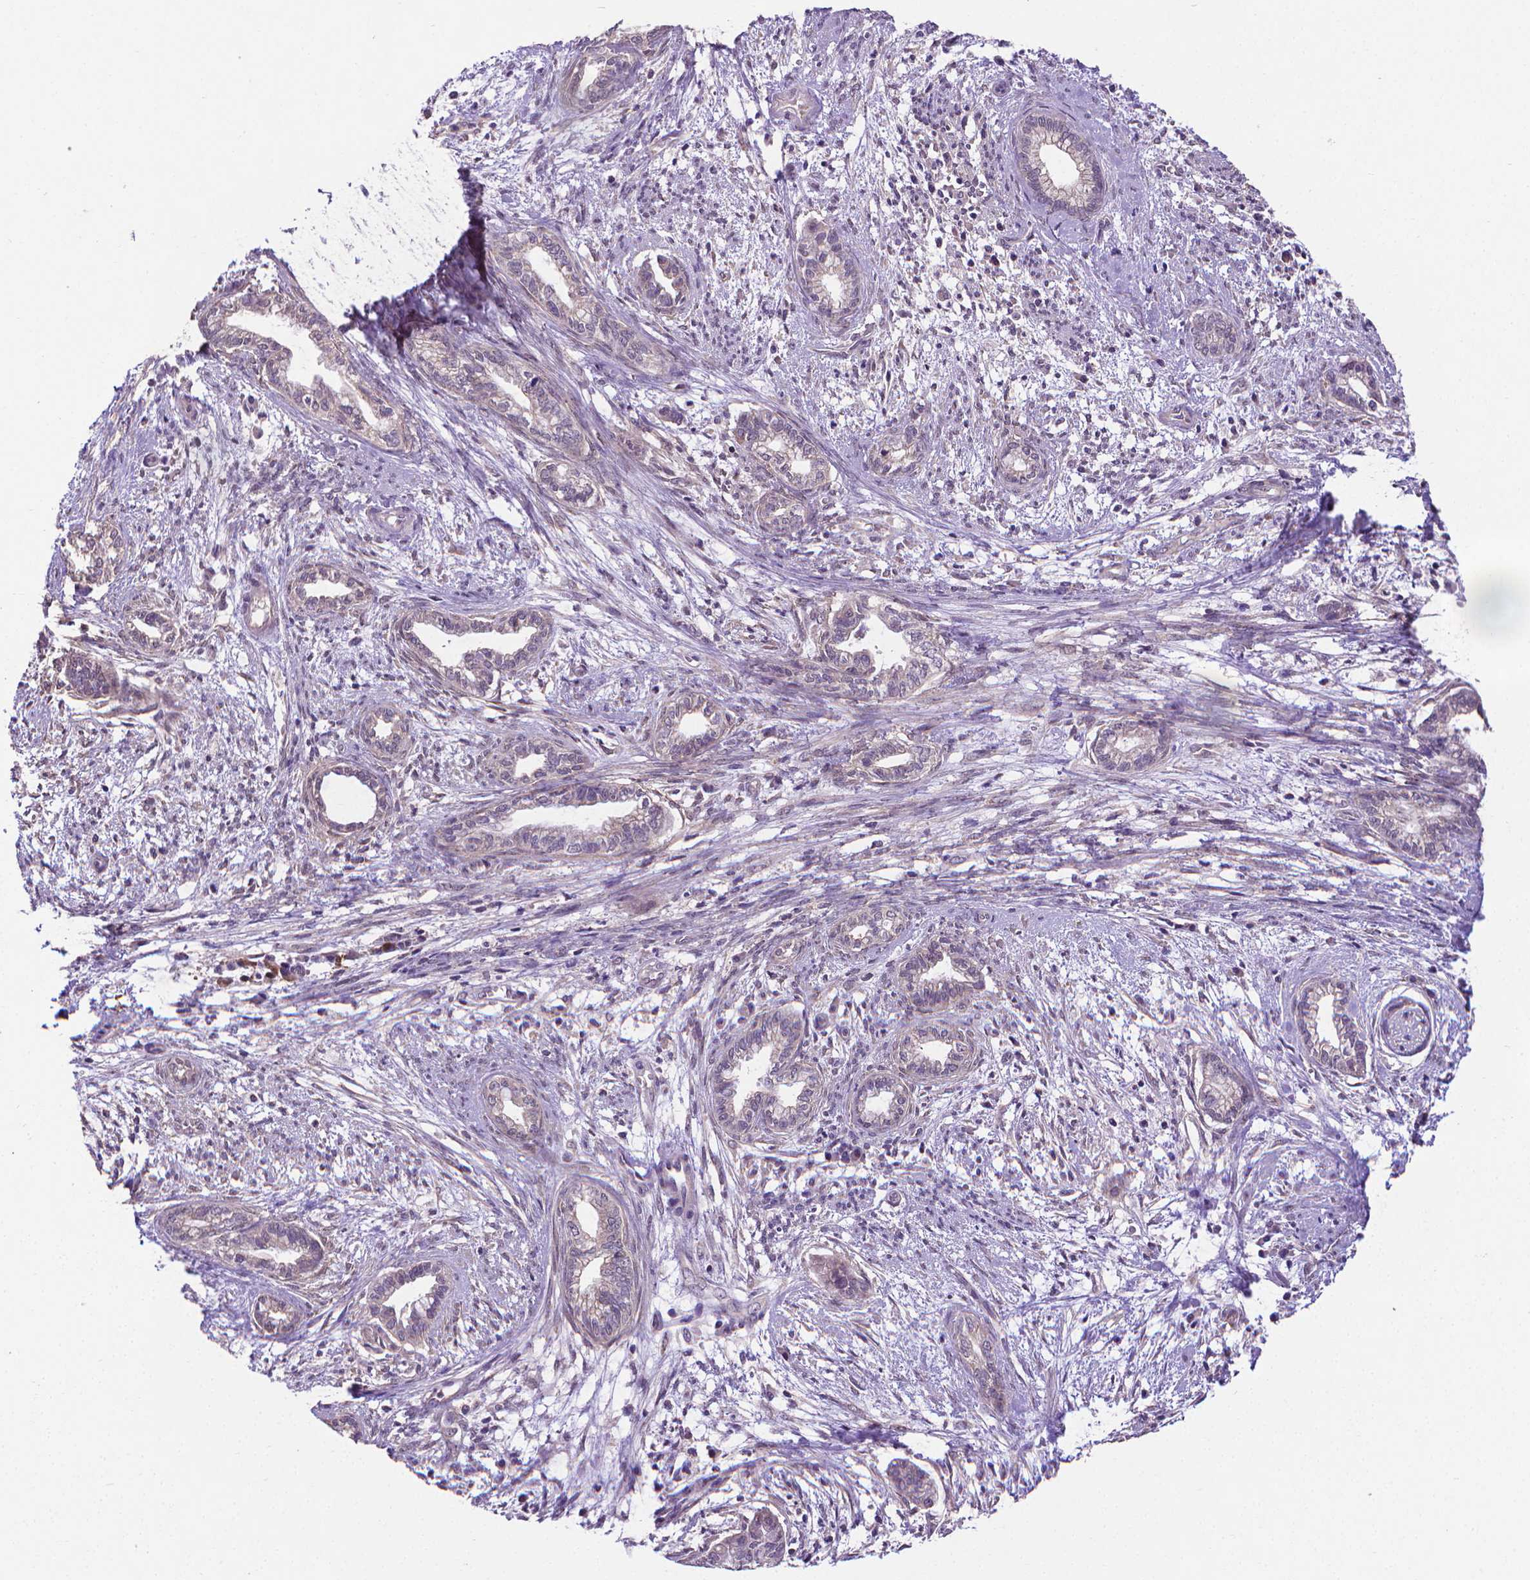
{"staining": {"intensity": "weak", "quantity": "<25%", "location": "cytoplasmic/membranous"}, "tissue": "cervical cancer", "cell_type": "Tumor cells", "image_type": "cancer", "snomed": [{"axis": "morphology", "description": "Adenocarcinoma, NOS"}, {"axis": "topography", "description": "Cervix"}], "caption": "There is no significant staining in tumor cells of cervical adenocarcinoma.", "gene": "GPR63", "patient": {"sex": "female", "age": 62}}